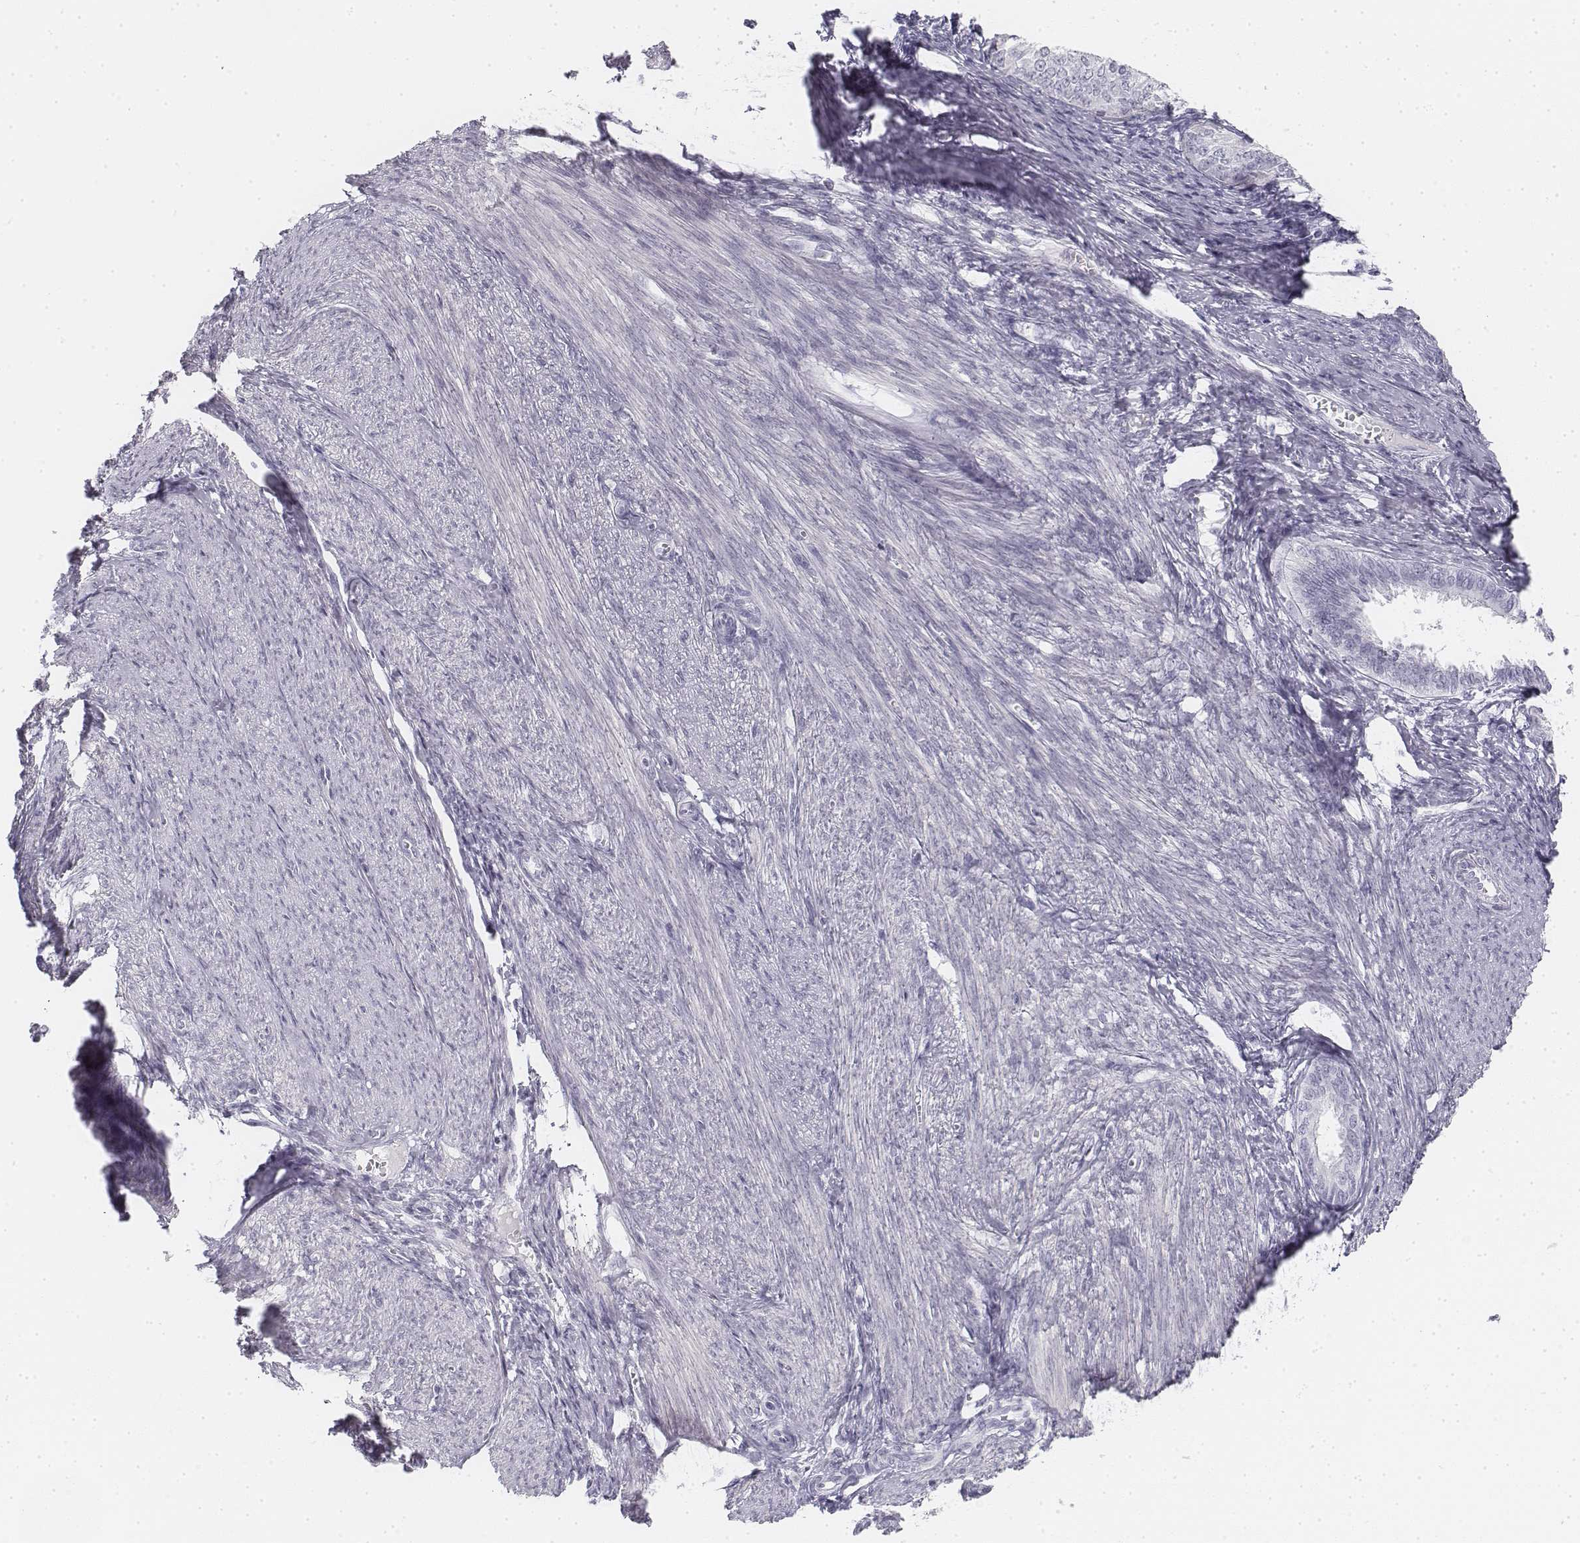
{"staining": {"intensity": "negative", "quantity": "none", "location": "none"}, "tissue": "endometrial cancer", "cell_type": "Tumor cells", "image_type": "cancer", "snomed": [{"axis": "morphology", "description": "Adenocarcinoma, NOS"}, {"axis": "topography", "description": "Endometrium"}], "caption": "Protein analysis of adenocarcinoma (endometrial) reveals no significant staining in tumor cells.", "gene": "KRT25", "patient": {"sex": "female", "age": 58}}